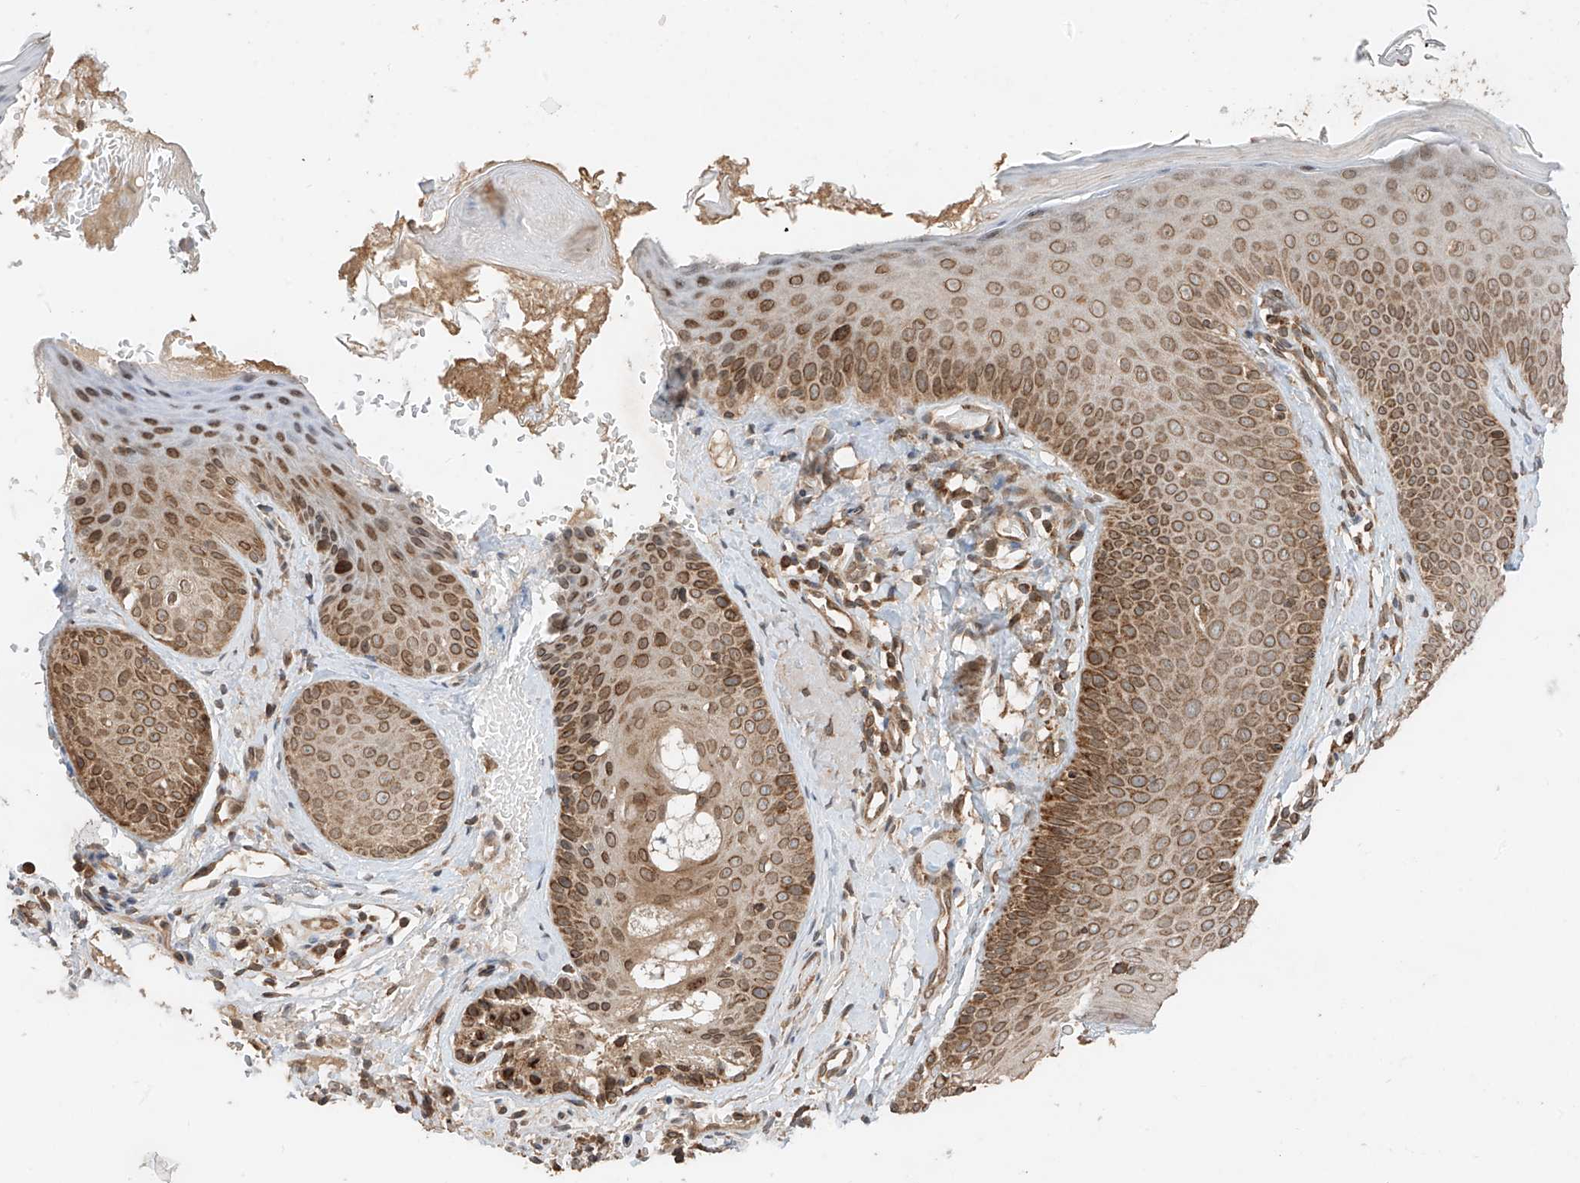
{"staining": {"intensity": "moderate", "quantity": ">75%", "location": "cytoplasmic/membranous,nuclear"}, "tissue": "skin", "cell_type": "Fibroblasts", "image_type": "normal", "snomed": [{"axis": "morphology", "description": "Normal tissue, NOS"}, {"axis": "topography", "description": "Skin"}], "caption": "Immunohistochemical staining of unremarkable human skin demonstrates medium levels of moderate cytoplasmic/membranous,nuclear staining in about >75% of fibroblasts.", "gene": "AHCTF1", "patient": {"sex": "male", "age": 57}}